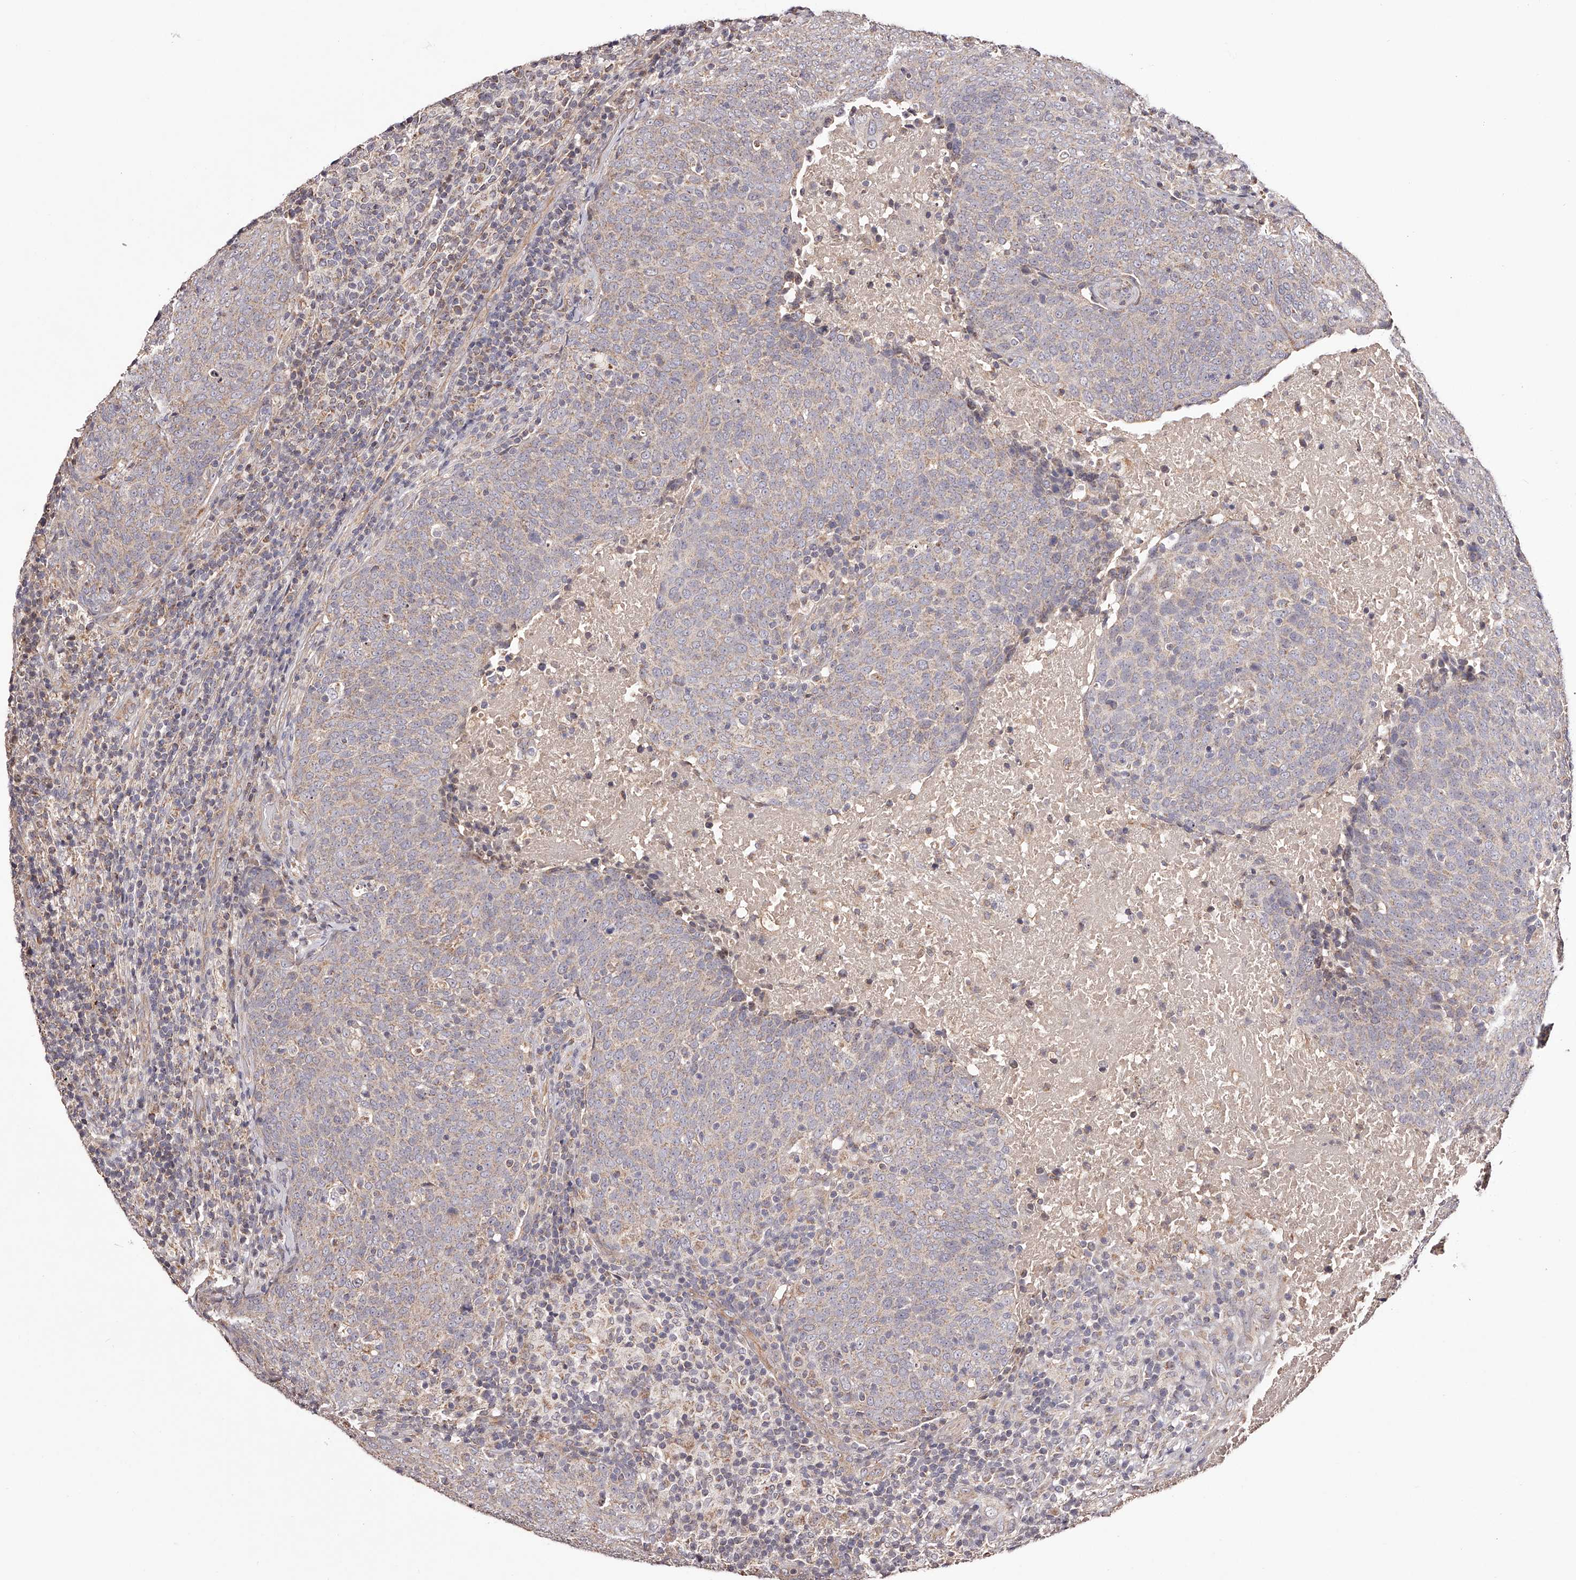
{"staining": {"intensity": "weak", "quantity": "<25%", "location": "cytoplasmic/membranous"}, "tissue": "head and neck cancer", "cell_type": "Tumor cells", "image_type": "cancer", "snomed": [{"axis": "morphology", "description": "Squamous cell carcinoma, NOS"}, {"axis": "morphology", "description": "Squamous cell carcinoma, metastatic, NOS"}, {"axis": "topography", "description": "Lymph node"}, {"axis": "topography", "description": "Head-Neck"}], "caption": "High magnification brightfield microscopy of squamous cell carcinoma (head and neck) stained with DAB (3,3'-diaminobenzidine) (brown) and counterstained with hematoxylin (blue): tumor cells show no significant expression.", "gene": "USP21", "patient": {"sex": "male", "age": 62}}